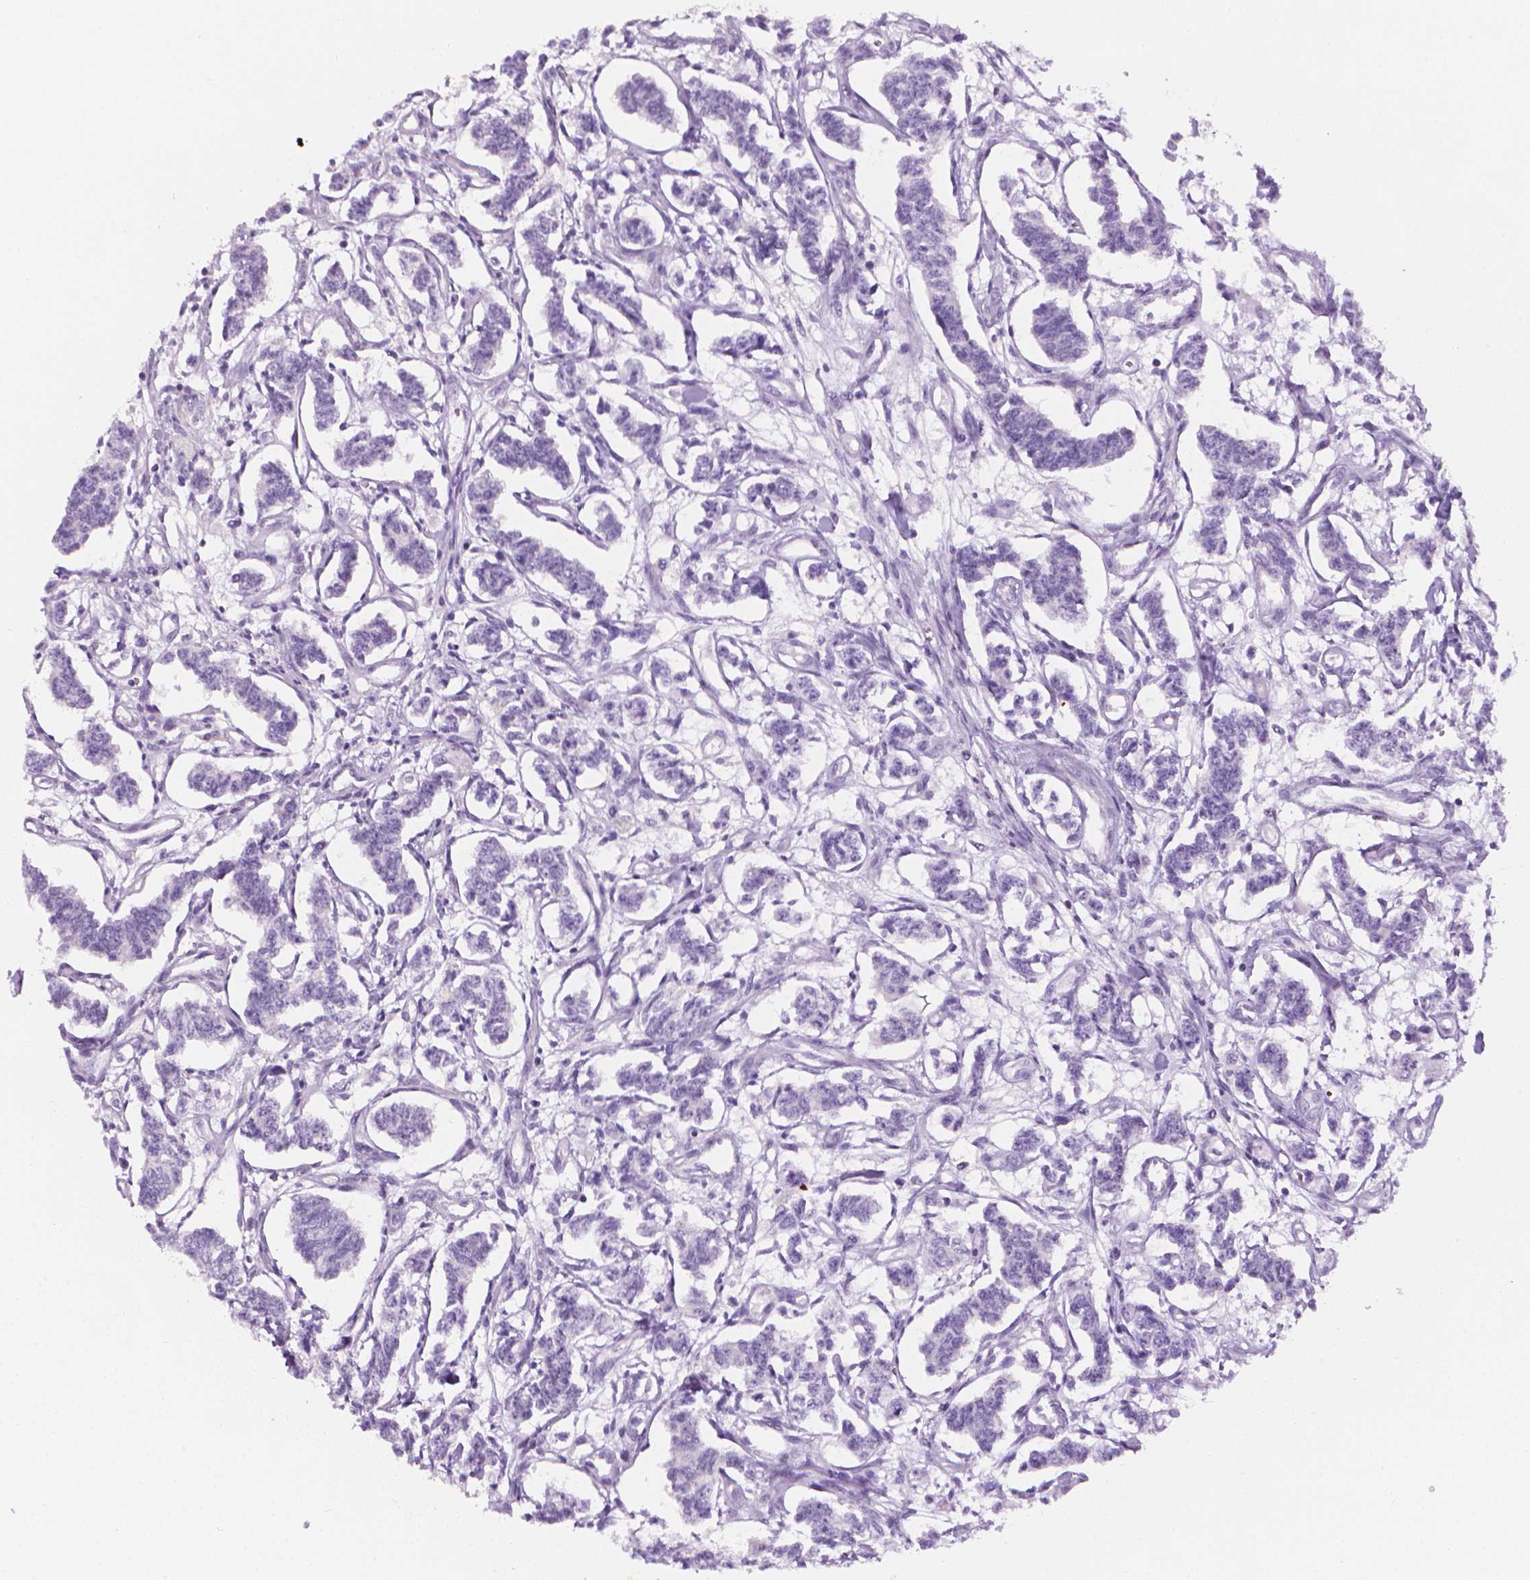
{"staining": {"intensity": "negative", "quantity": "none", "location": "none"}, "tissue": "carcinoid", "cell_type": "Tumor cells", "image_type": "cancer", "snomed": [{"axis": "morphology", "description": "Carcinoid, malignant, NOS"}, {"axis": "topography", "description": "Kidney"}], "caption": "This micrograph is of carcinoid stained with IHC to label a protein in brown with the nuclei are counter-stained blue. There is no positivity in tumor cells.", "gene": "DCAF8L1", "patient": {"sex": "female", "age": 41}}